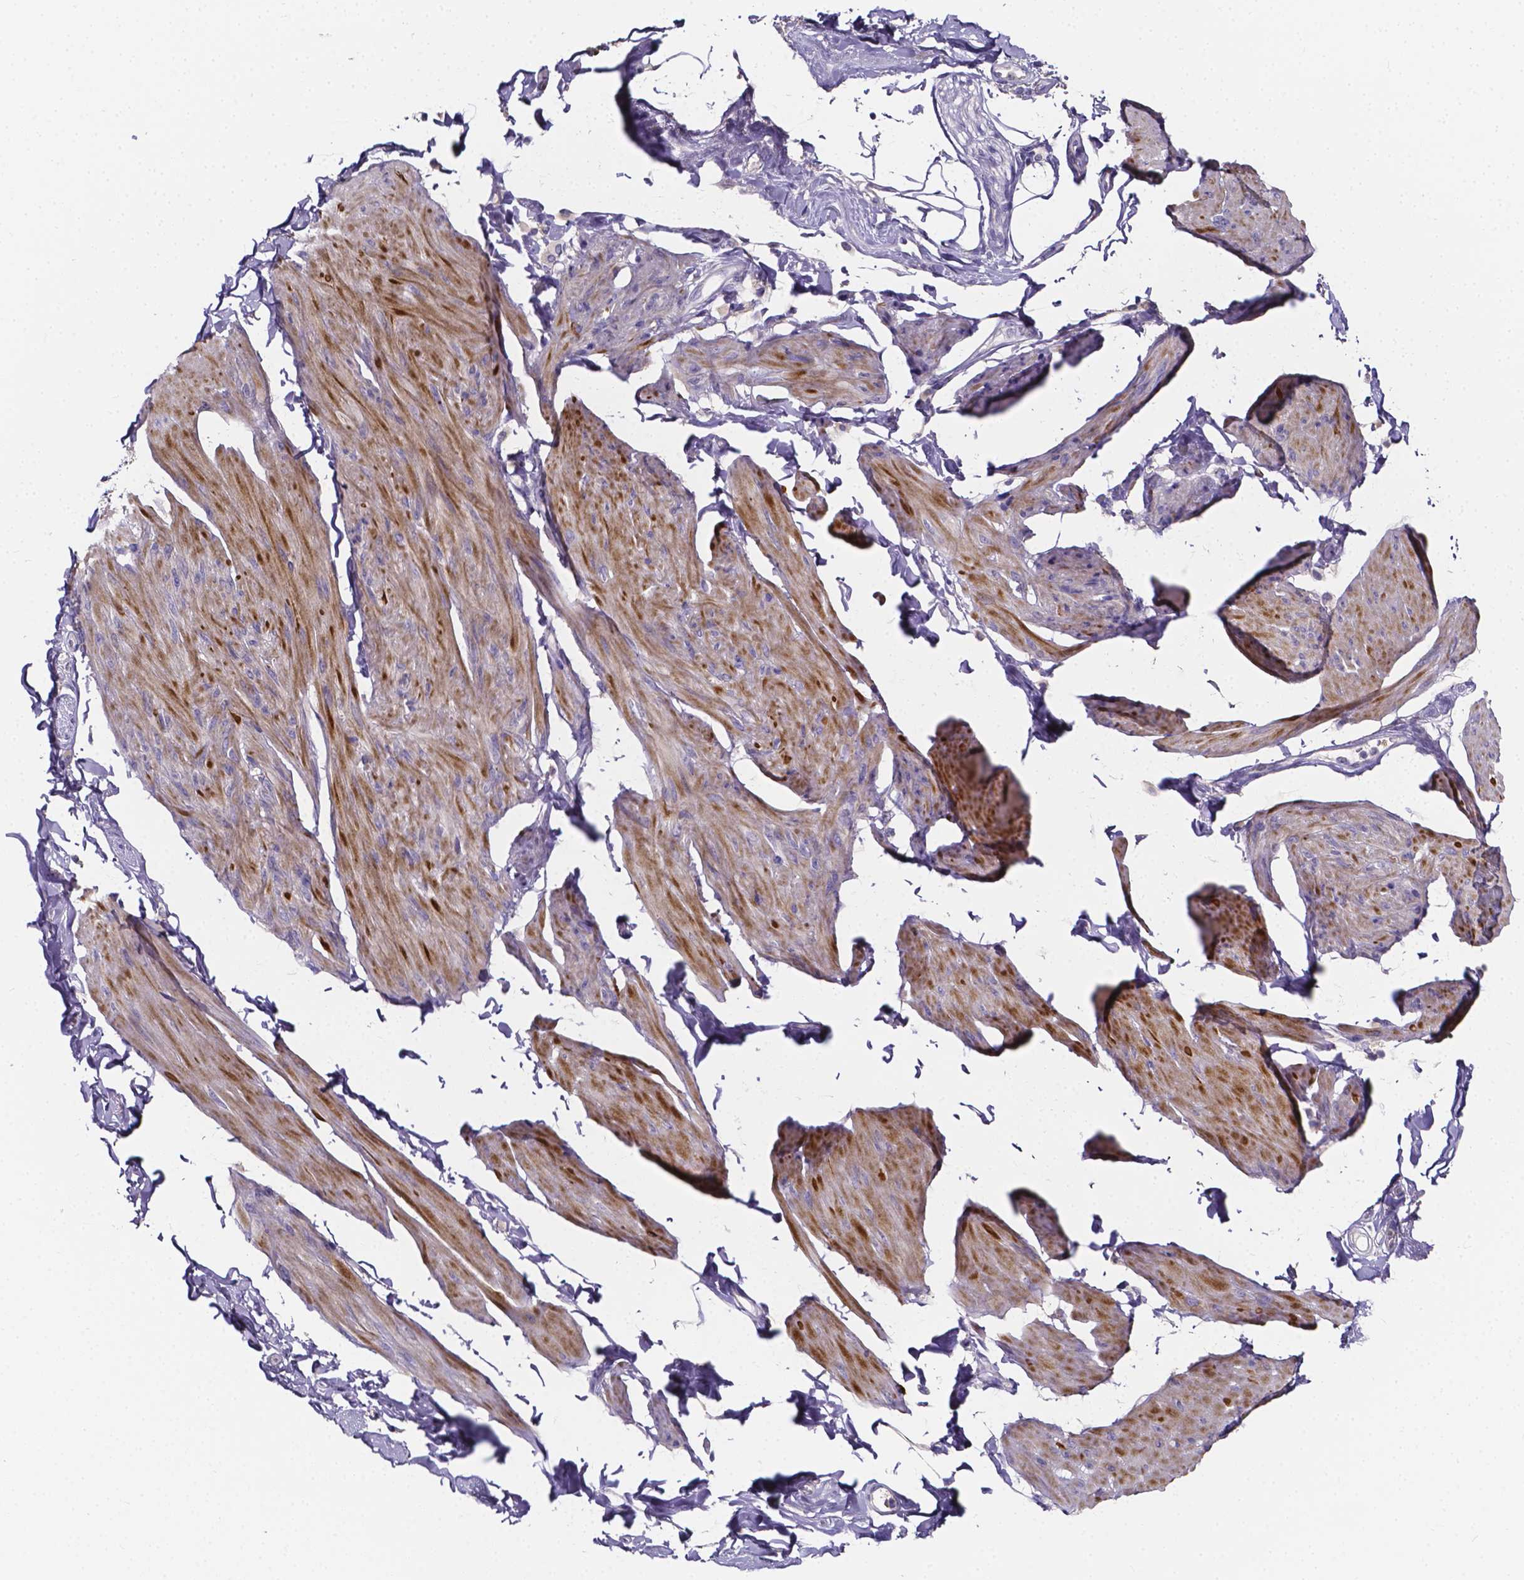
{"staining": {"intensity": "moderate", "quantity": "25%-75%", "location": "cytoplasmic/membranous"}, "tissue": "smooth muscle", "cell_type": "Smooth muscle cells", "image_type": "normal", "snomed": [{"axis": "morphology", "description": "Normal tissue, NOS"}, {"axis": "topography", "description": "Adipose tissue"}, {"axis": "topography", "description": "Smooth muscle"}, {"axis": "topography", "description": "Peripheral nerve tissue"}], "caption": "This image exhibits immunohistochemistry staining of normal human smooth muscle, with medium moderate cytoplasmic/membranous positivity in approximately 25%-75% of smooth muscle cells.", "gene": "SPOCD1", "patient": {"sex": "male", "age": 83}}